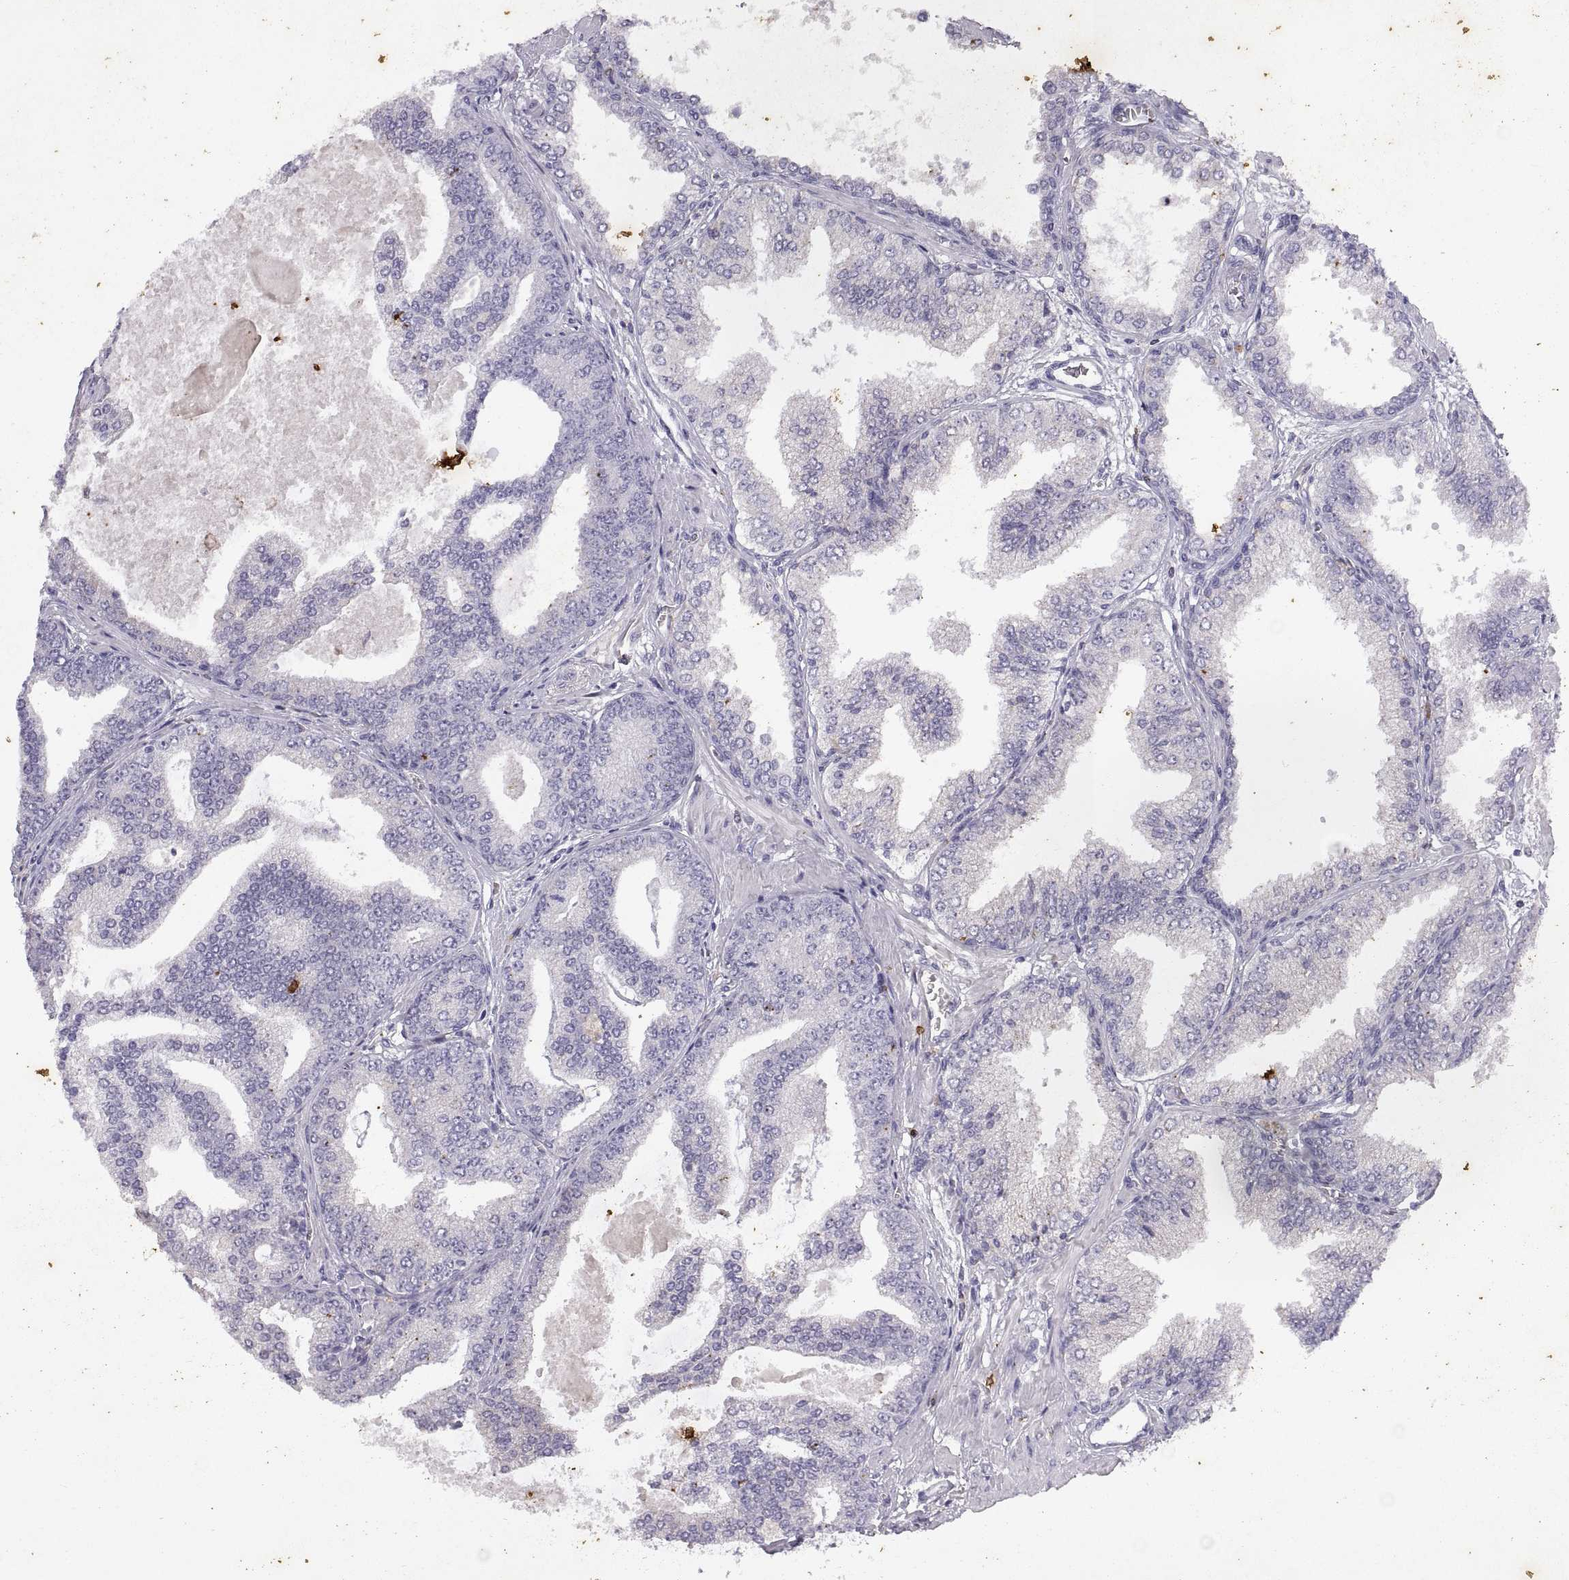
{"staining": {"intensity": "negative", "quantity": "none", "location": "none"}, "tissue": "prostate cancer", "cell_type": "Tumor cells", "image_type": "cancer", "snomed": [{"axis": "morphology", "description": "Adenocarcinoma, NOS"}, {"axis": "topography", "description": "Prostate"}], "caption": "The image exhibits no significant expression in tumor cells of prostate cancer (adenocarcinoma).", "gene": "DOK3", "patient": {"sex": "male", "age": 64}}